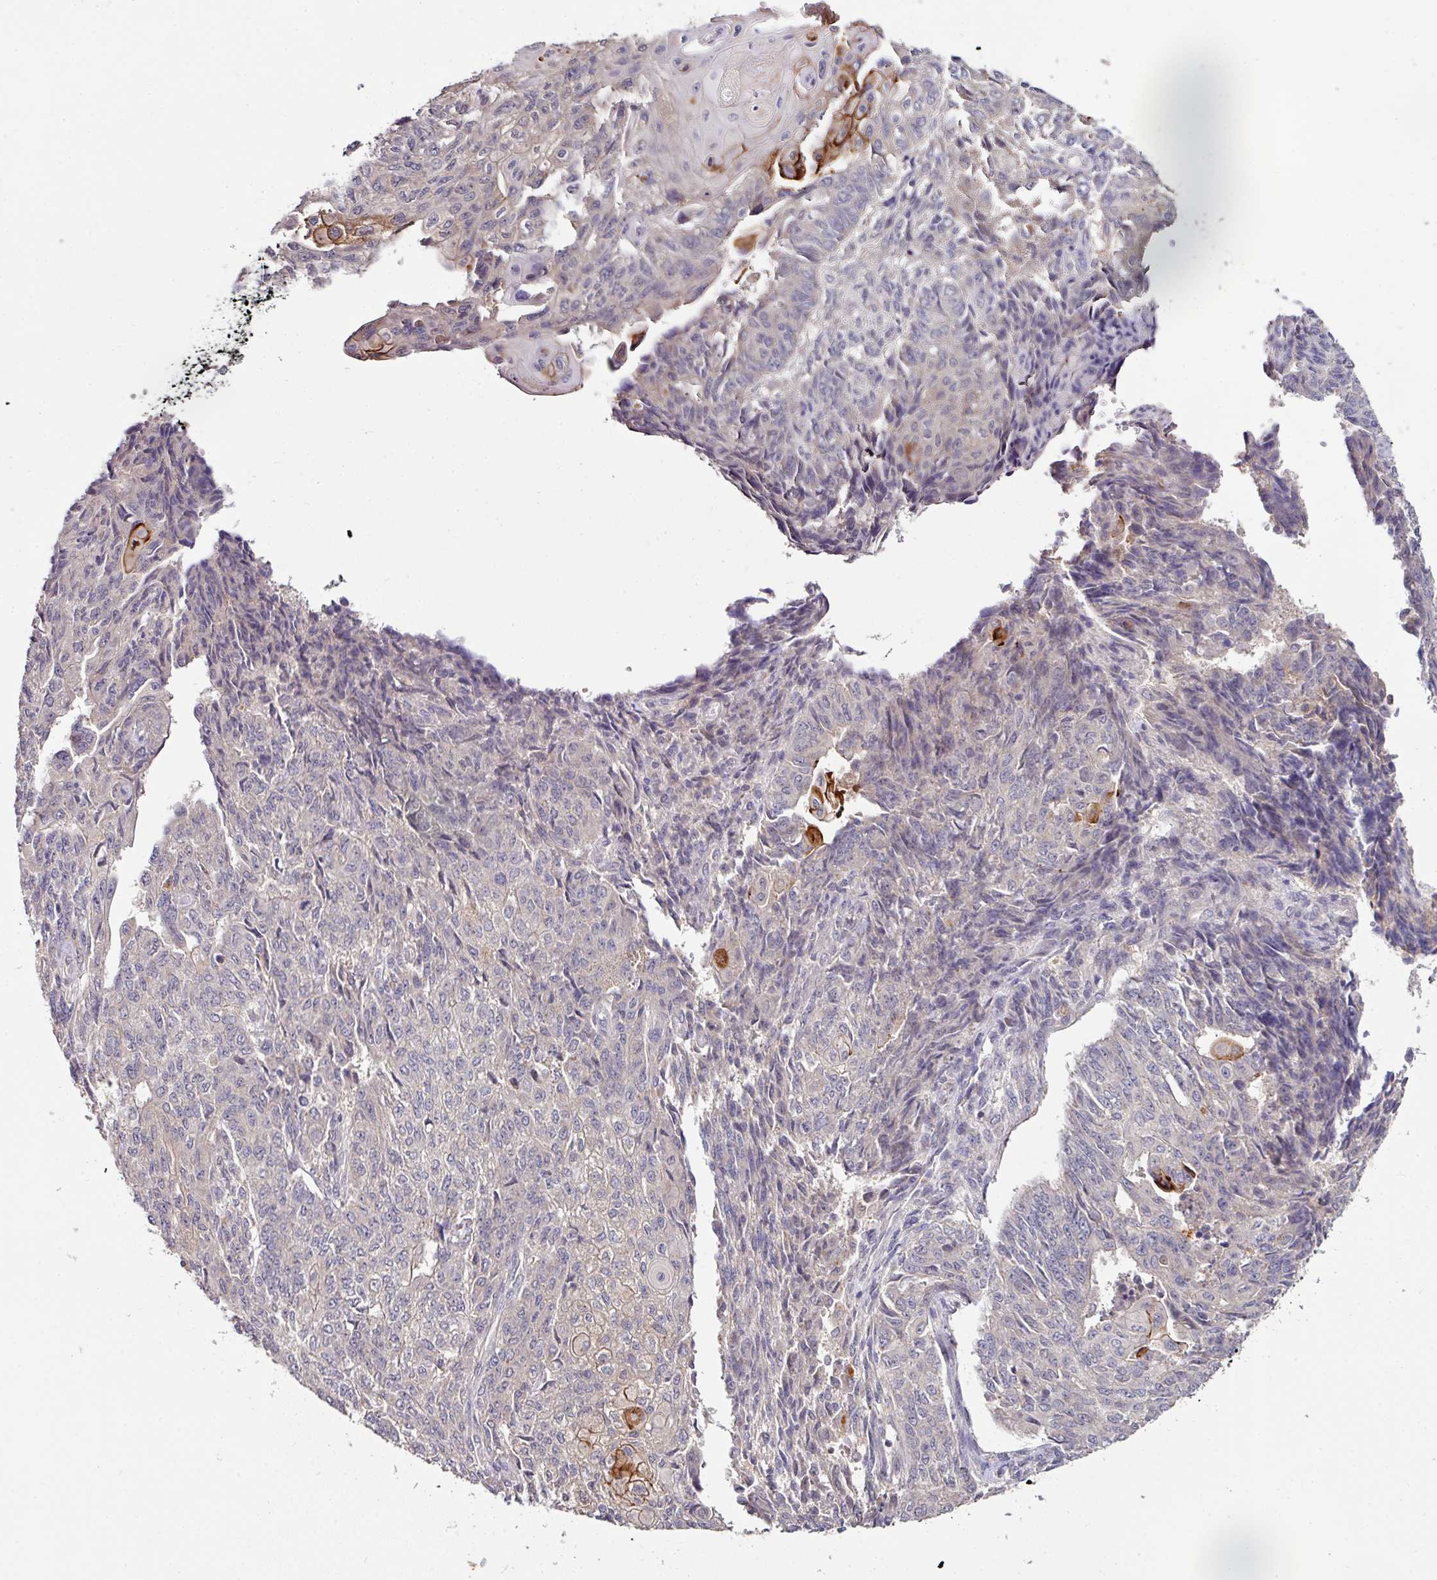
{"staining": {"intensity": "negative", "quantity": "none", "location": "none"}, "tissue": "endometrial cancer", "cell_type": "Tumor cells", "image_type": "cancer", "snomed": [{"axis": "morphology", "description": "Adenocarcinoma, NOS"}, {"axis": "topography", "description": "Endometrium"}], "caption": "DAB immunohistochemical staining of human adenocarcinoma (endometrial) reveals no significant staining in tumor cells.", "gene": "AEBP2", "patient": {"sex": "female", "age": 32}}